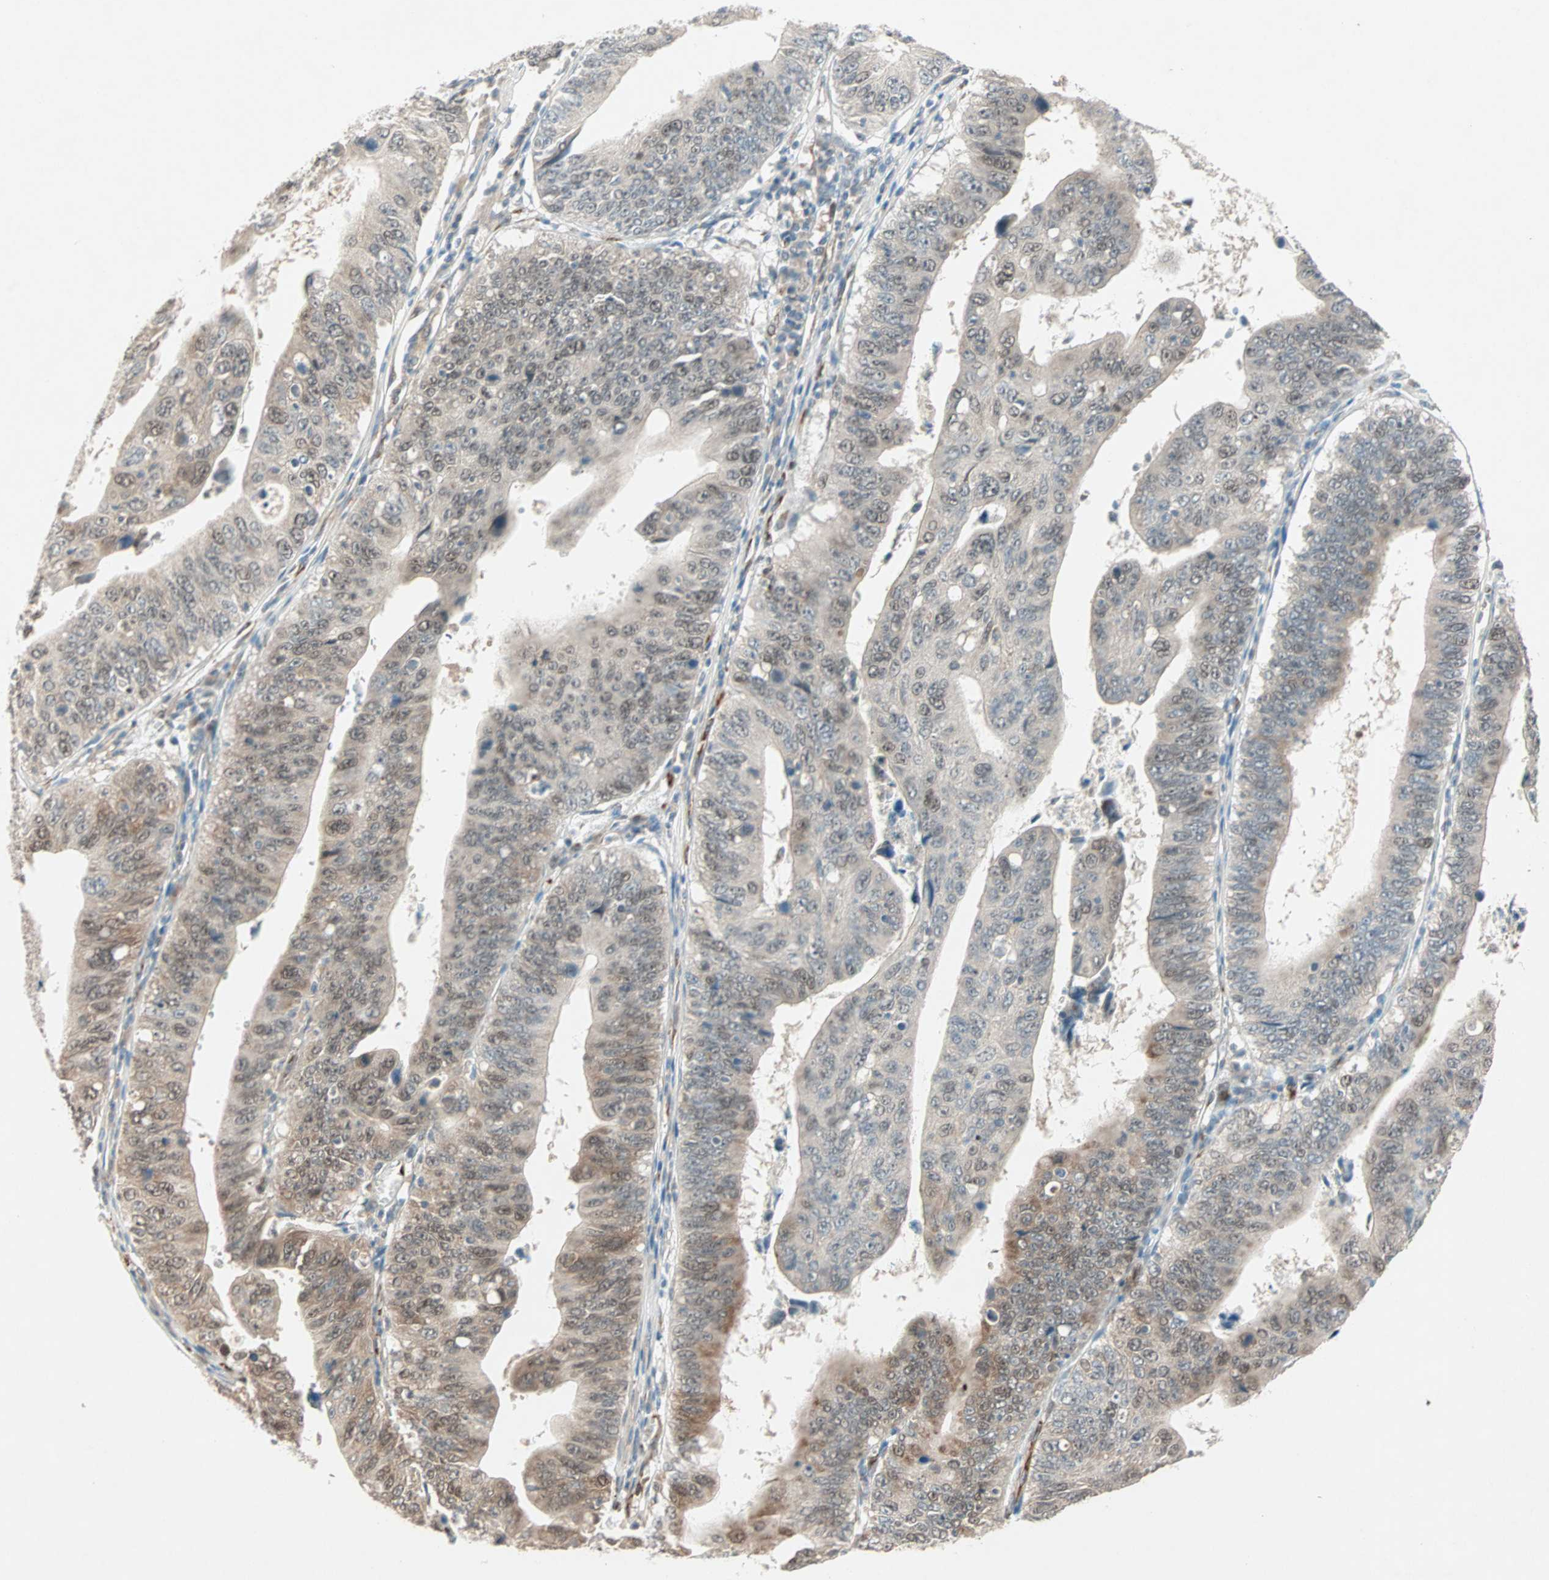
{"staining": {"intensity": "moderate", "quantity": ">75%", "location": "cytoplasmic/membranous,nuclear"}, "tissue": "stomach cancer", "cell_type": "Tumor cells", "image_type": "cancer", "snomed": [{"axis": "morphology", "description": "Adenocarcinoma, NOS"}, {"axis": "topography", "description": "Stomach"}], "caption": "Immunohistochemical staining of human stomach adenocarcinoma reveals moderate cytoplasmic/membranous and nuclear protein staining in about >75% of tumor cells.", "gene": "ZNF37A", "patient": {"sex": "male", "age": 59}}